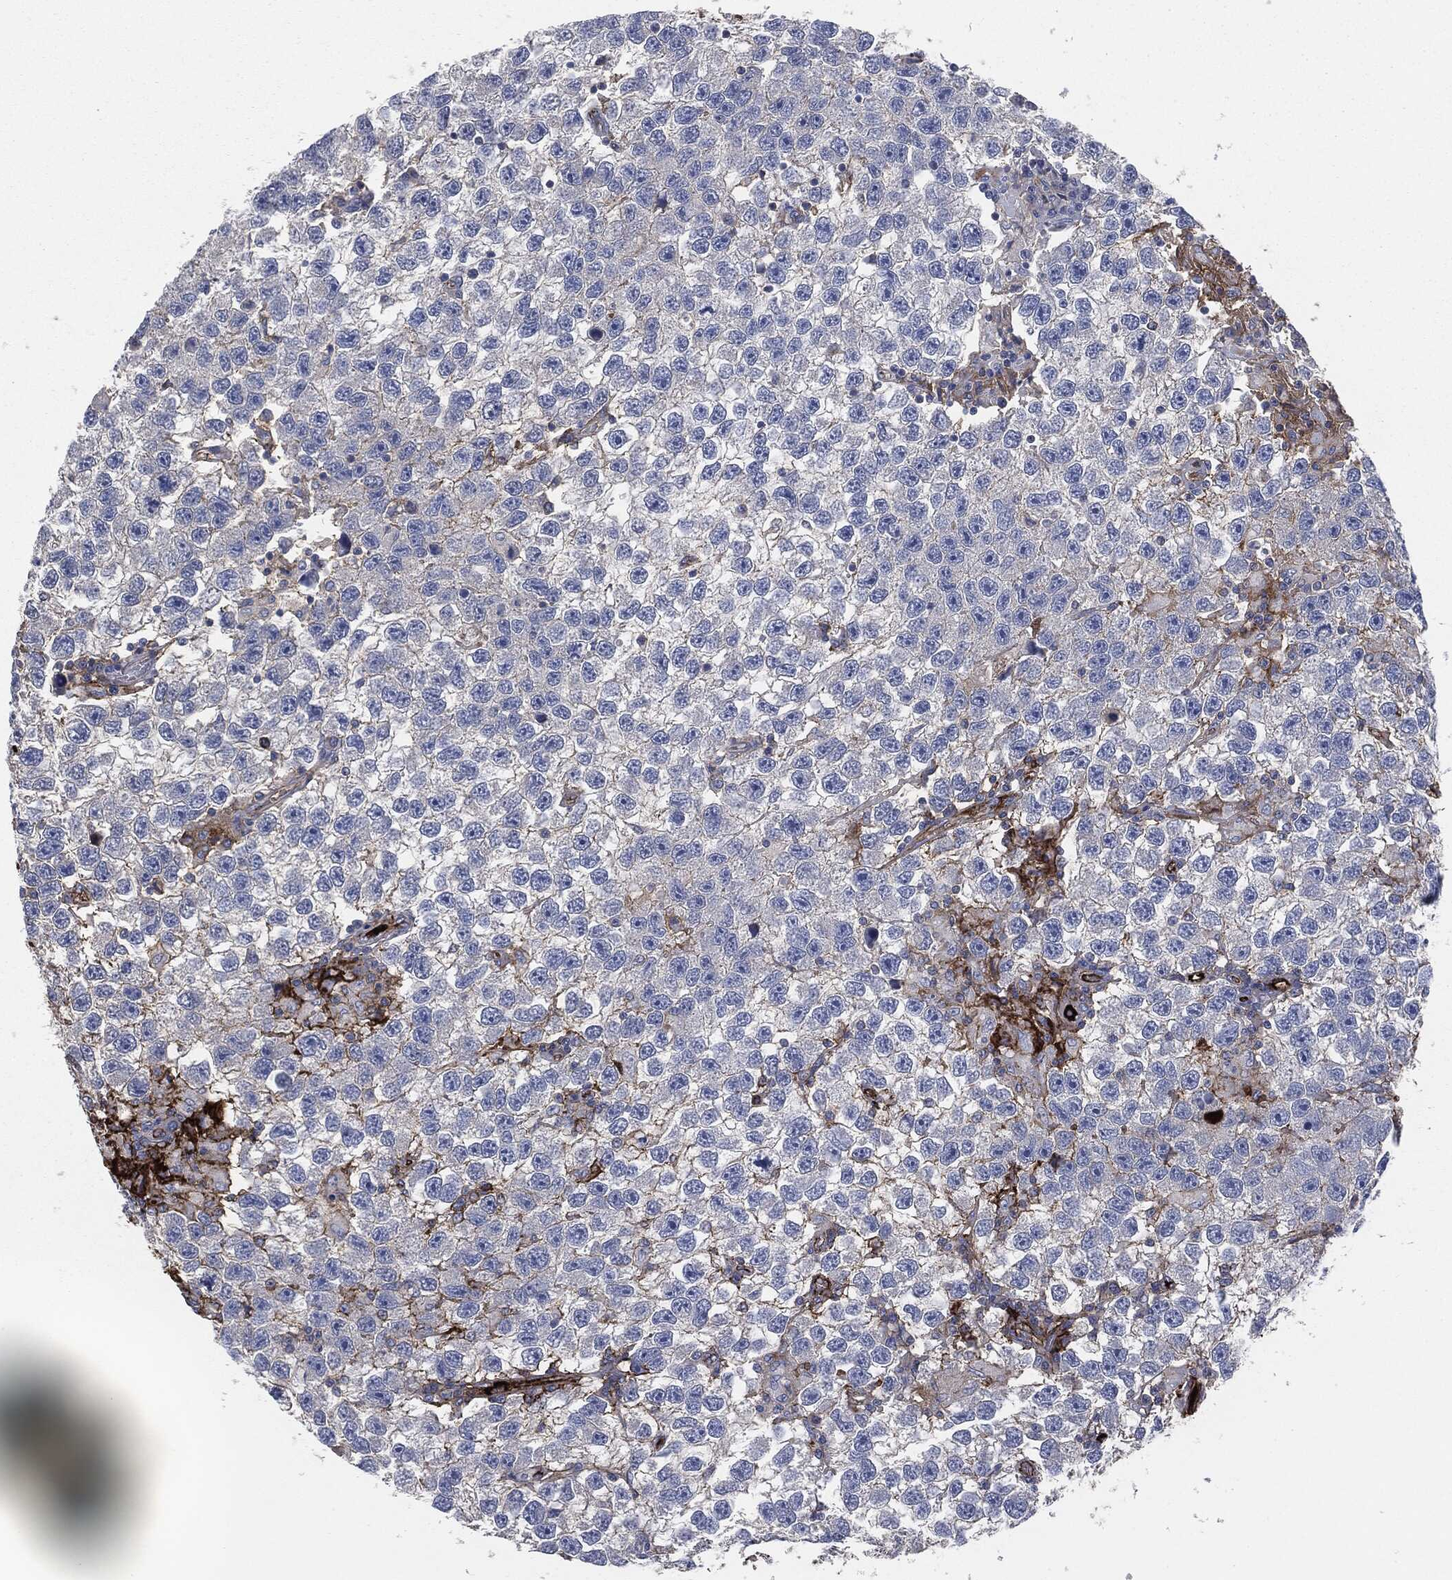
{"staining": {"intensity": "strong", "quantity": "<25%", "location": "cytoplasmic/membranous"}, "tissue": "testis cancer", "cell_type": "Tumor cells", "image_type": "cancer", "snomed": [{"axis": "morphology", "description": "Seminoma, NOS"}, {"axis": "topography", "description": "Testis"}], "caption": "Protein positivity by IHC displays strong cytoplasmic/membranous positivity in about <25% of tumor cells in testis cancer (seminoma).", "gene": "APOB", "patient": {"sex": "male", "age": 26}}